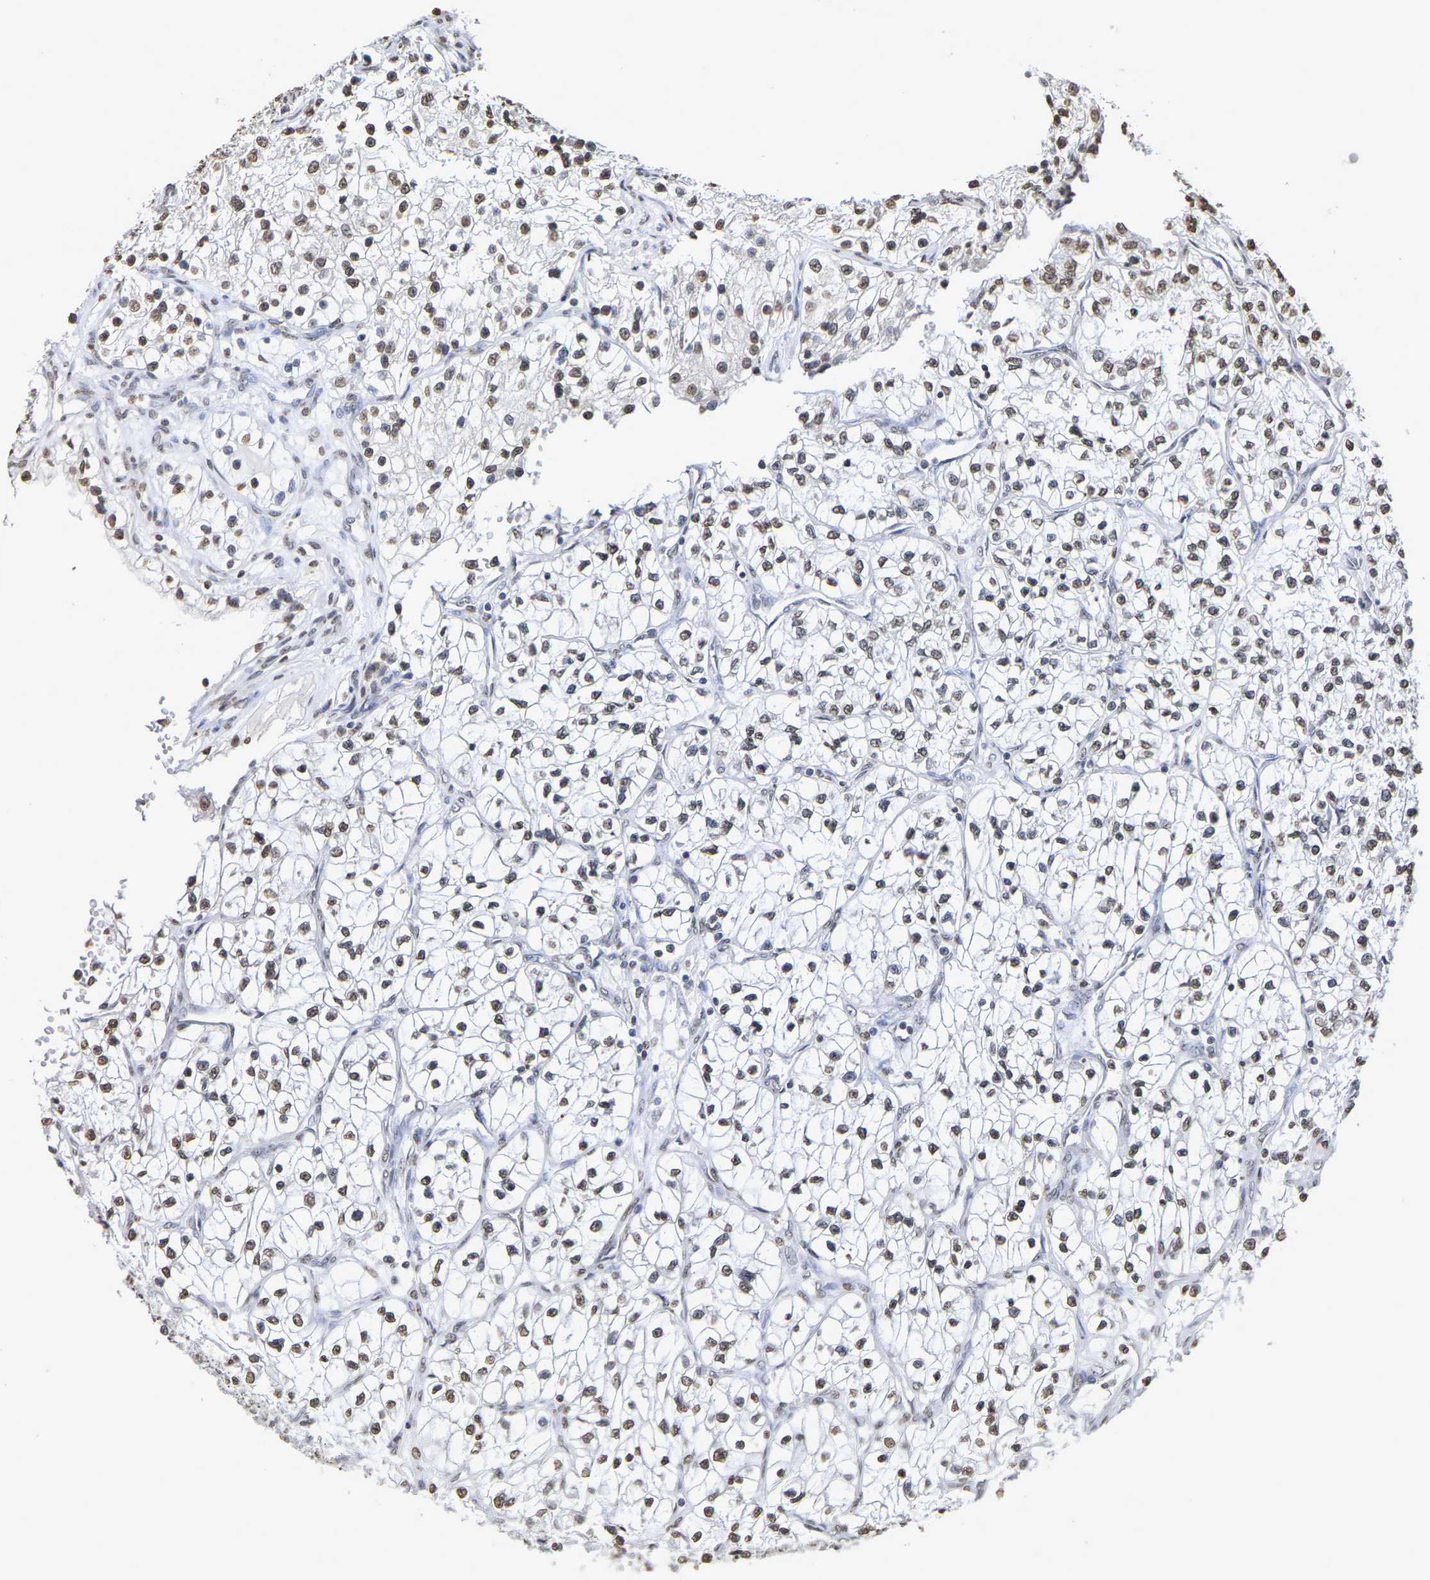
{"staining": {"intensity": "moderate", "quantity": ">75%", "location": "nuclear"}, "tissue": "renal cancer", "cell_type": "Tumor cells", "image_type": "cancer", "snomed": [{"axis": "morphology", "description": "Adenocarcinoma, NOS"}, {"axis": "topography", "description": "Kidney"}], "caption": "Moderate nuclear positivity for a protein is appreciated in about >75% of tumor cells of renal adenocarcinoma using immunohistochemistry (IHC).", "gene": "ATF4", "patient": {"sex": "female", "age": 57}}